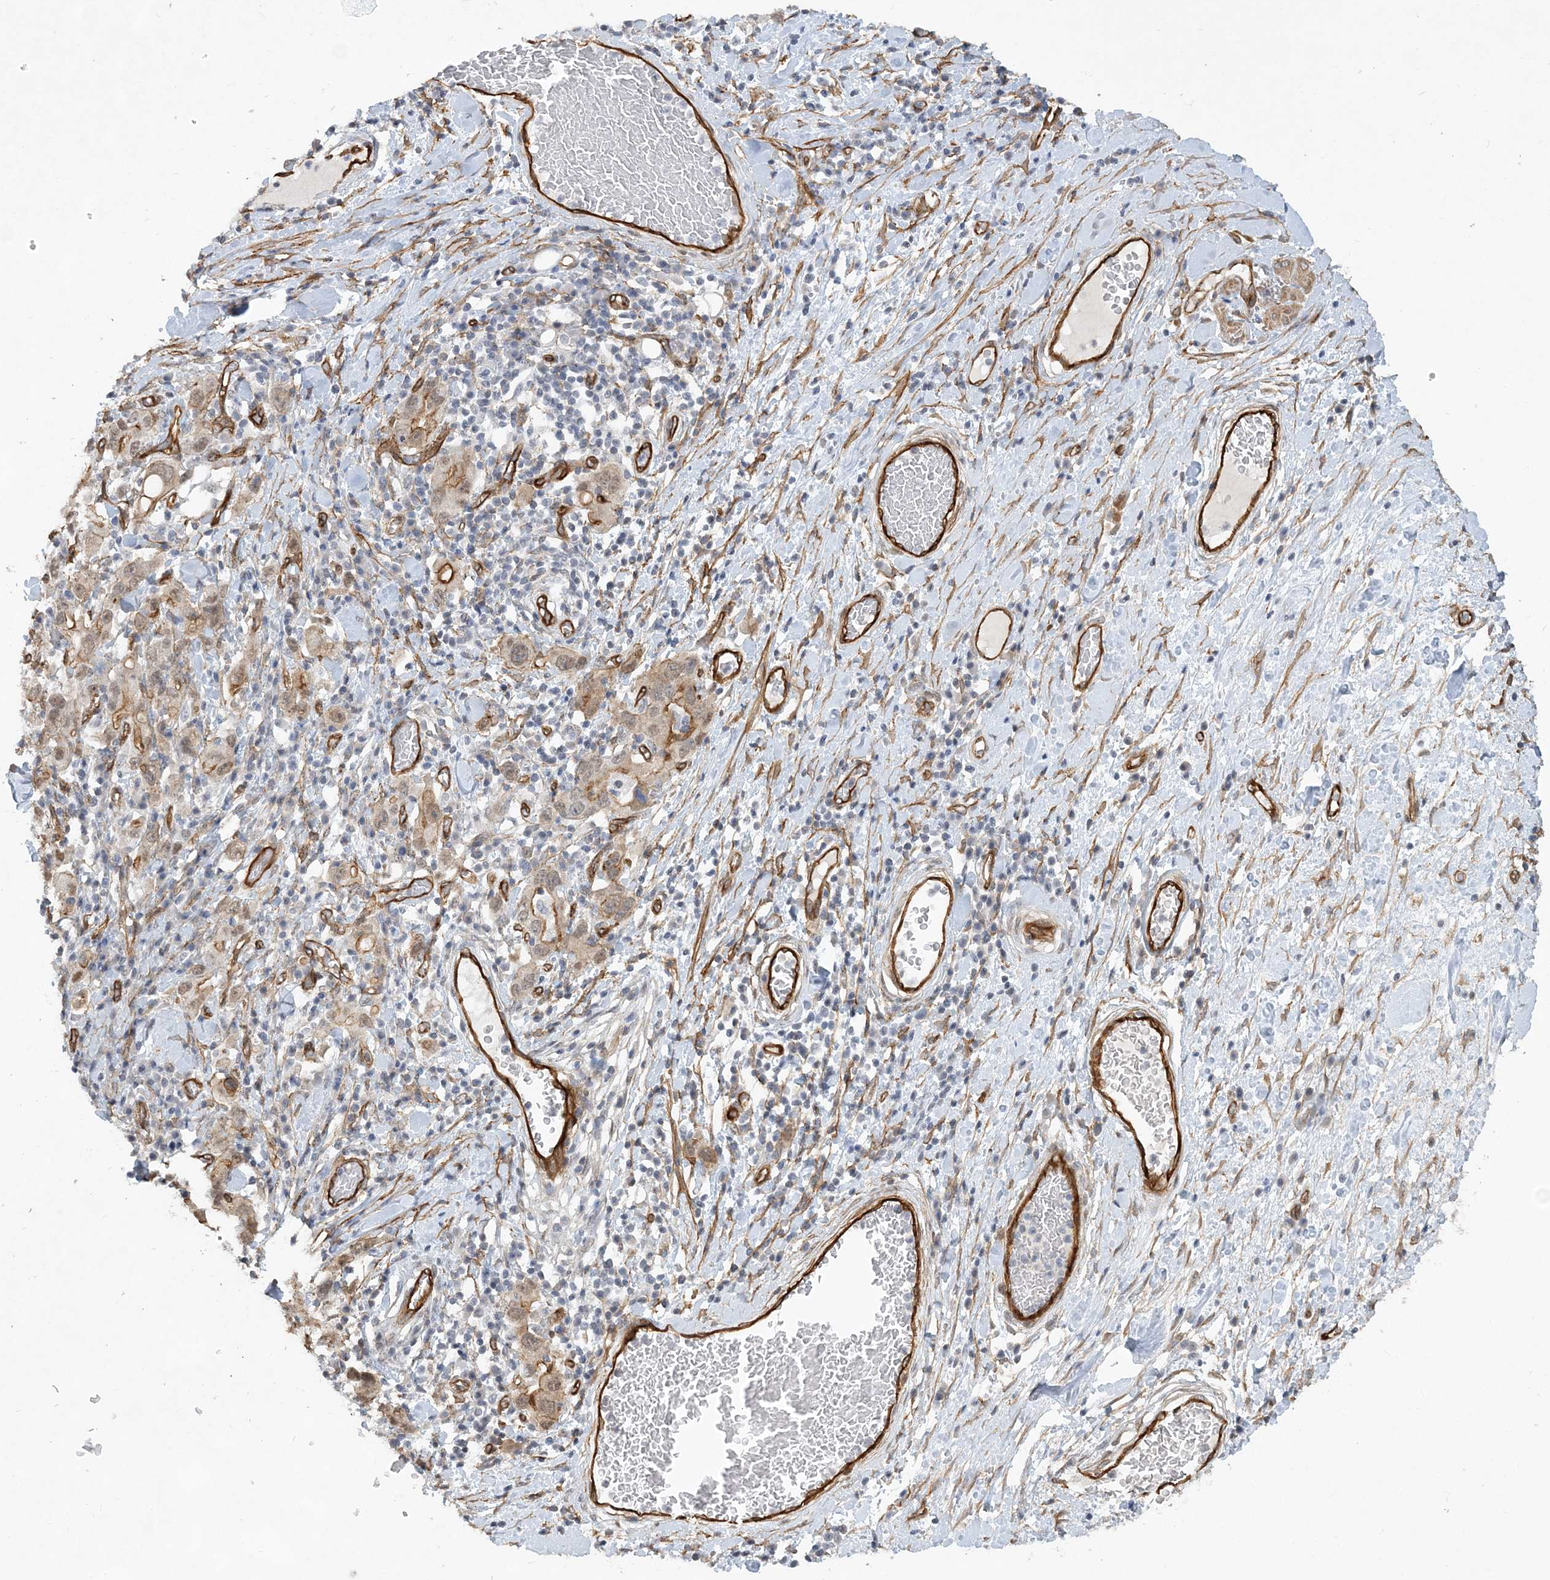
{"staining": {"intensity": "weak", "quantity": "<25%", "location": "cytoplasmic/membranous"}, "tissue": "stomach cancer", "cell_type": "Tumor cells", "image_type": "cancer", "snomed": [{"axis": "morphology", "description": "Adenocarcinoma, NOS"}, {"axis": "topography", "description": "Stomach, upper"}], "caption": "Human adenocarcinoma (stomach) stained for a protein using immunohistochemistry displays no staining in tumor cells.", "gene": "RAI14", "patient": {"sex": "male", "age": 62}}